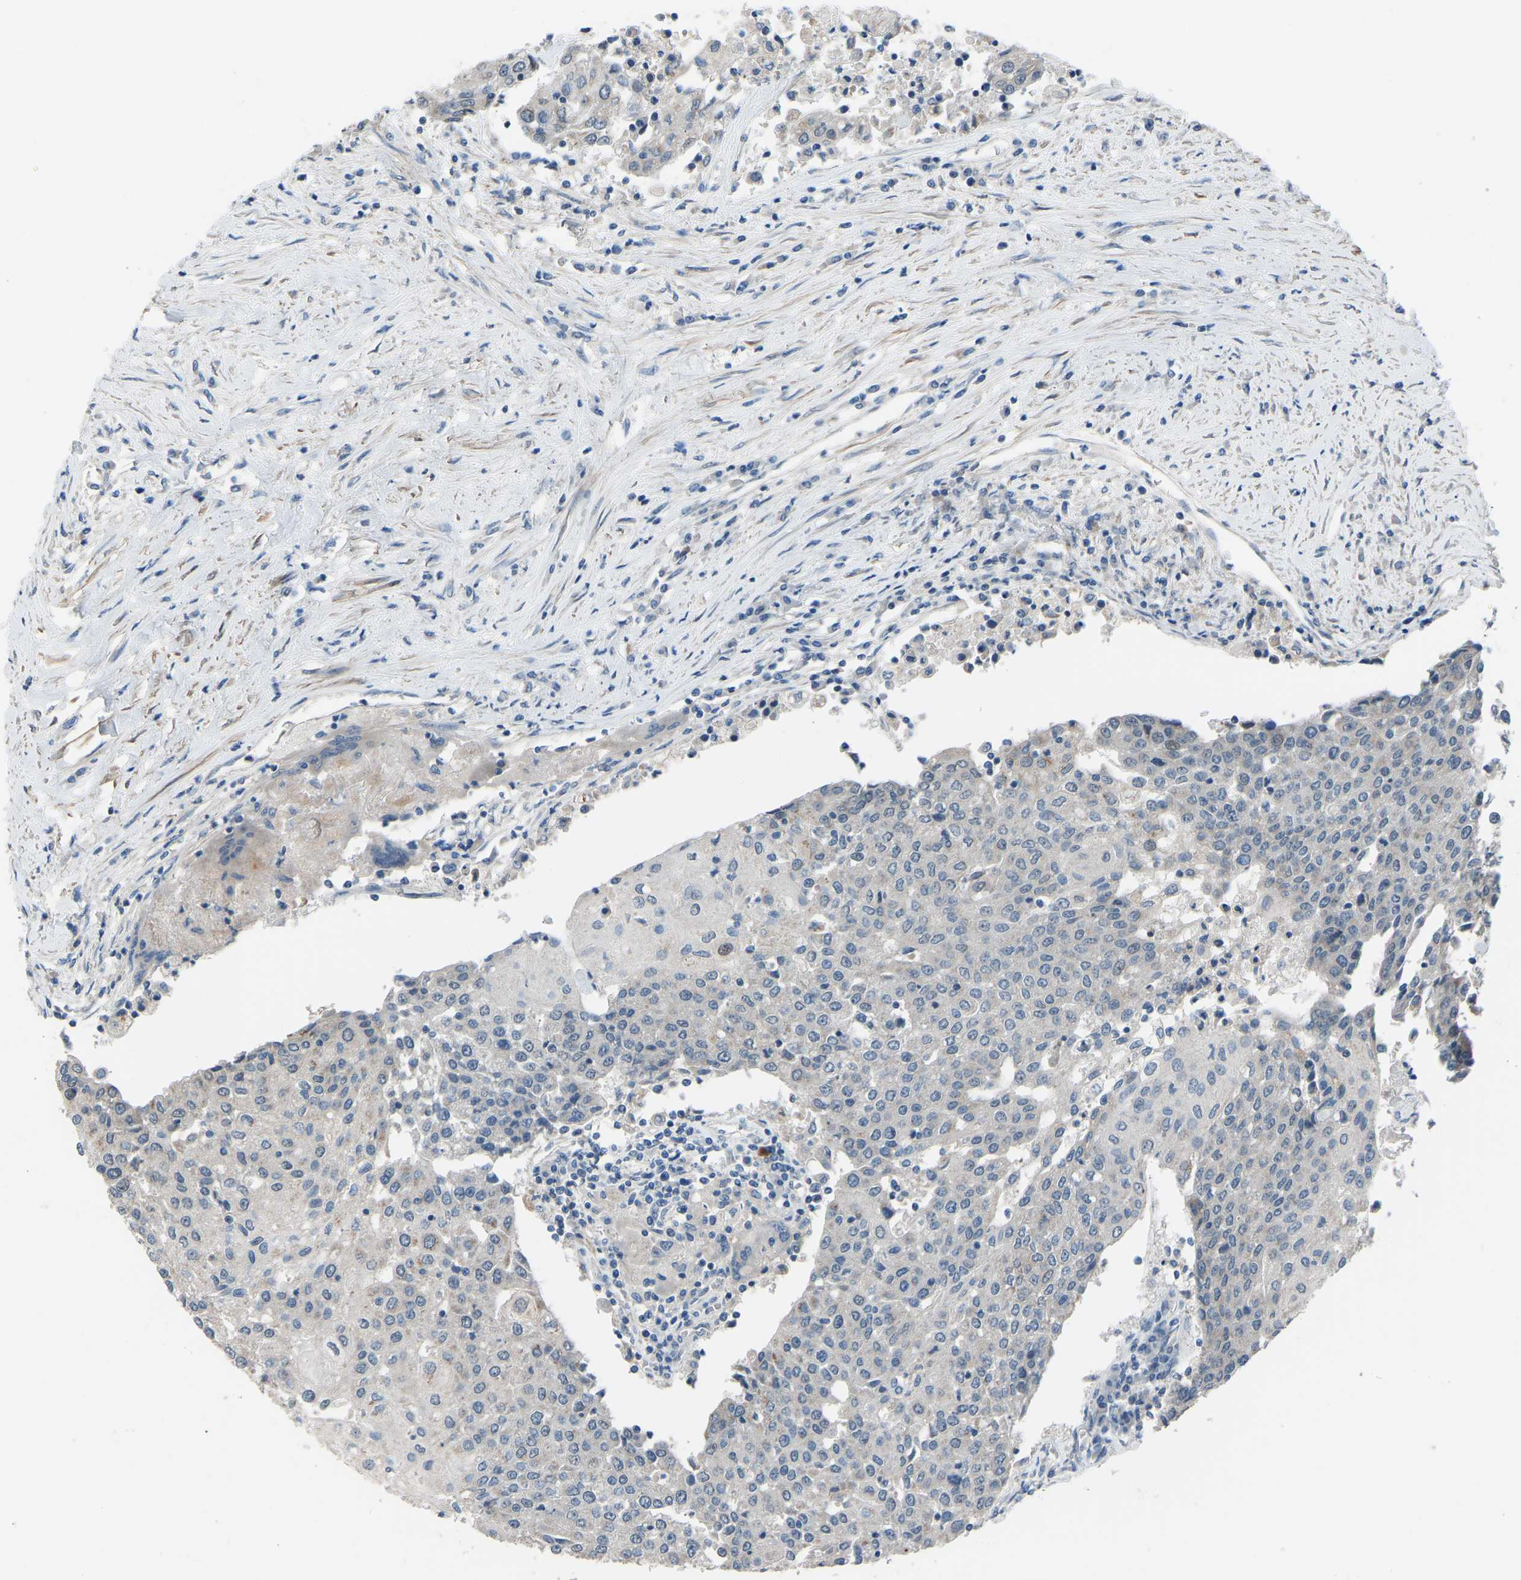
{"staining": {"intensity": "negative", "quantity": "none", "location": "none"}, "tissue": "urothelial cancer", "cell_type": "Tumor cells", "image_type": "cancer", "snomed": [{"axis": "morphology", "description": "Urothelial carcinoma, High grade"}, {"axis": "topography", "description": "Urinary bladder"}], "caption": "Urothelial cancer stained for a protein using IHC reveals no expression tumor cells.", "gene": "CDK2AP1", "patient": {"sex": "female", "age": 85}}